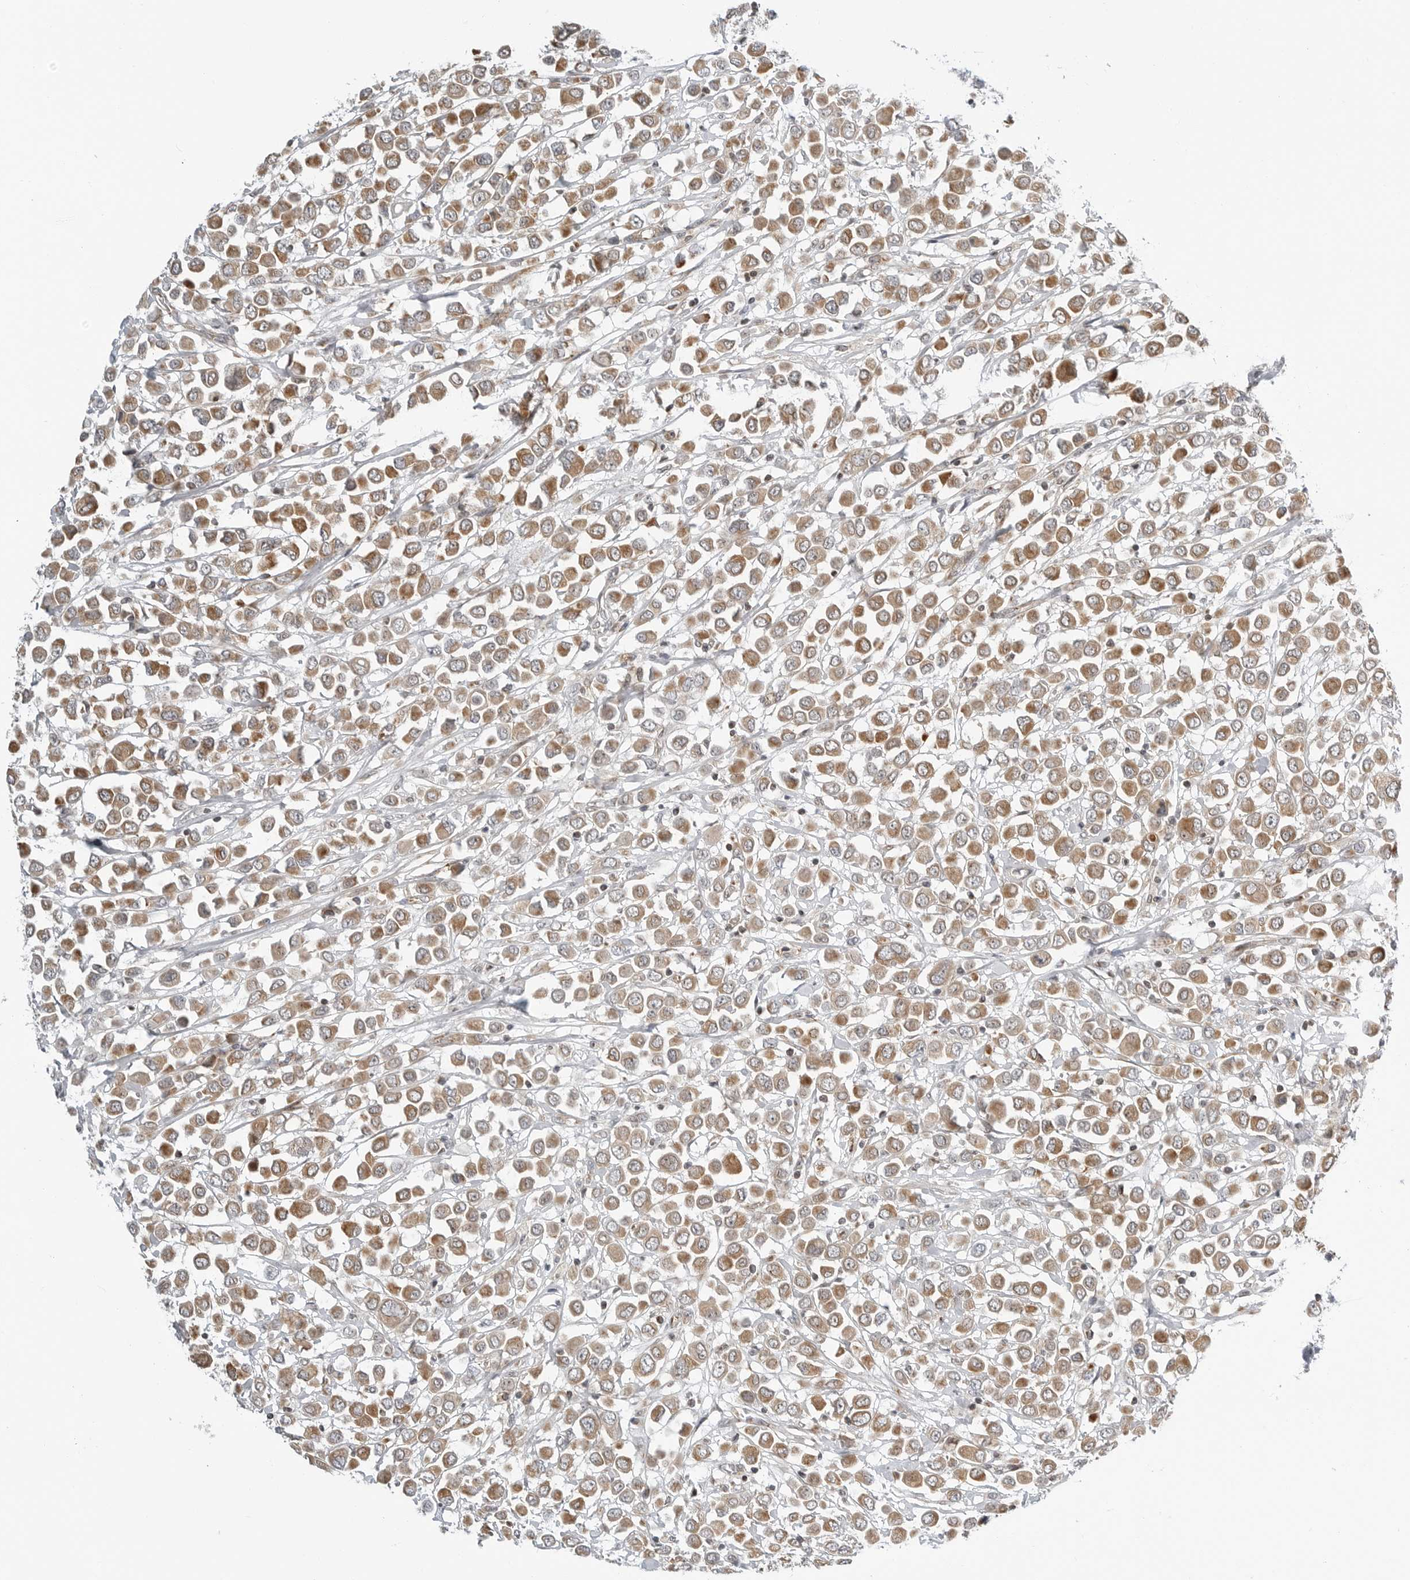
{"staining": {"intensity": "moderate", "quantity": ">75%", "location": "cytoplasmic/membranous"}, "tissue": "breast cancer", "cell_type": "Tumor cells", "image_type": "cancer", "snomed": [{"axis": "morphology", "description": "Duct carcinoma"}, {"axis": "topography", "description": "Breast"}], "caption": "Immunohistochemistry (IHC) micrograph of human breast cancer stained for a protein (brown), which shows medium levels of moderate cytoplasmic/membranous positivity in approximately >75% of tumor cells.", "gene": "PEX2", "patient": {"sex": "female", "age": 61}}